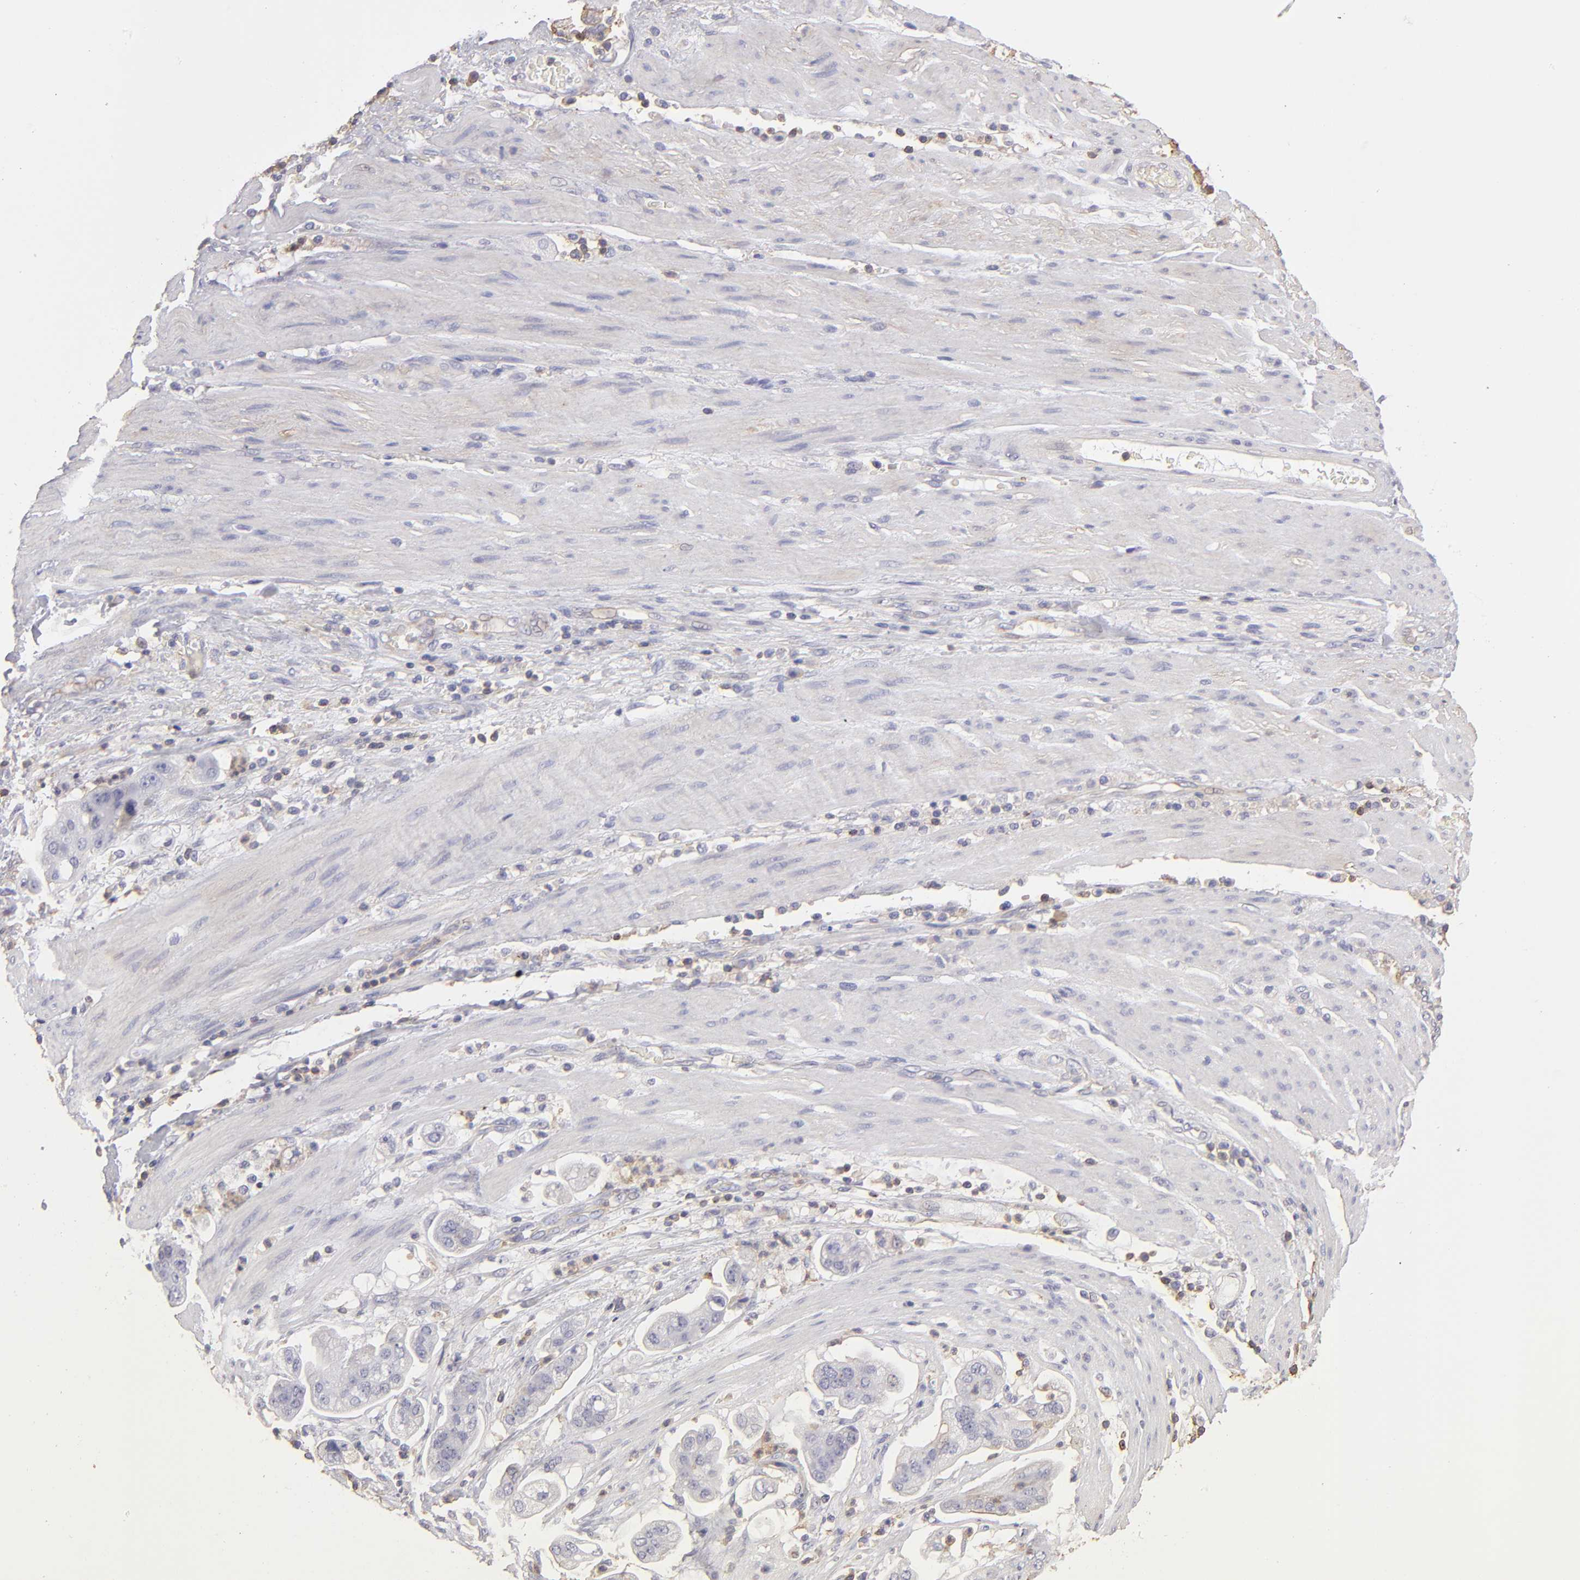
{"staining": {"intensity": "negative", "quantity": "none", "location": "none"}, "tissue": "stomach cancer", "cell_type": "Tumor cells", "image_type": "cancer", "snomed": [{"axis": "morphology", "description": "Adenocarcinoma, NOS"}, {"axis": "topography", "description": "Stomach"}], "caption": "Image shows no significant protein expression in tumor cells of stomach cancer. The staining is performed using DAB (3,3'-diaminobenzidine) brown chromogen with nuclei counter-stained in using hematoxylin.", "gene": "ABCB1", "patient": {"sex": "male", "age": 62}}